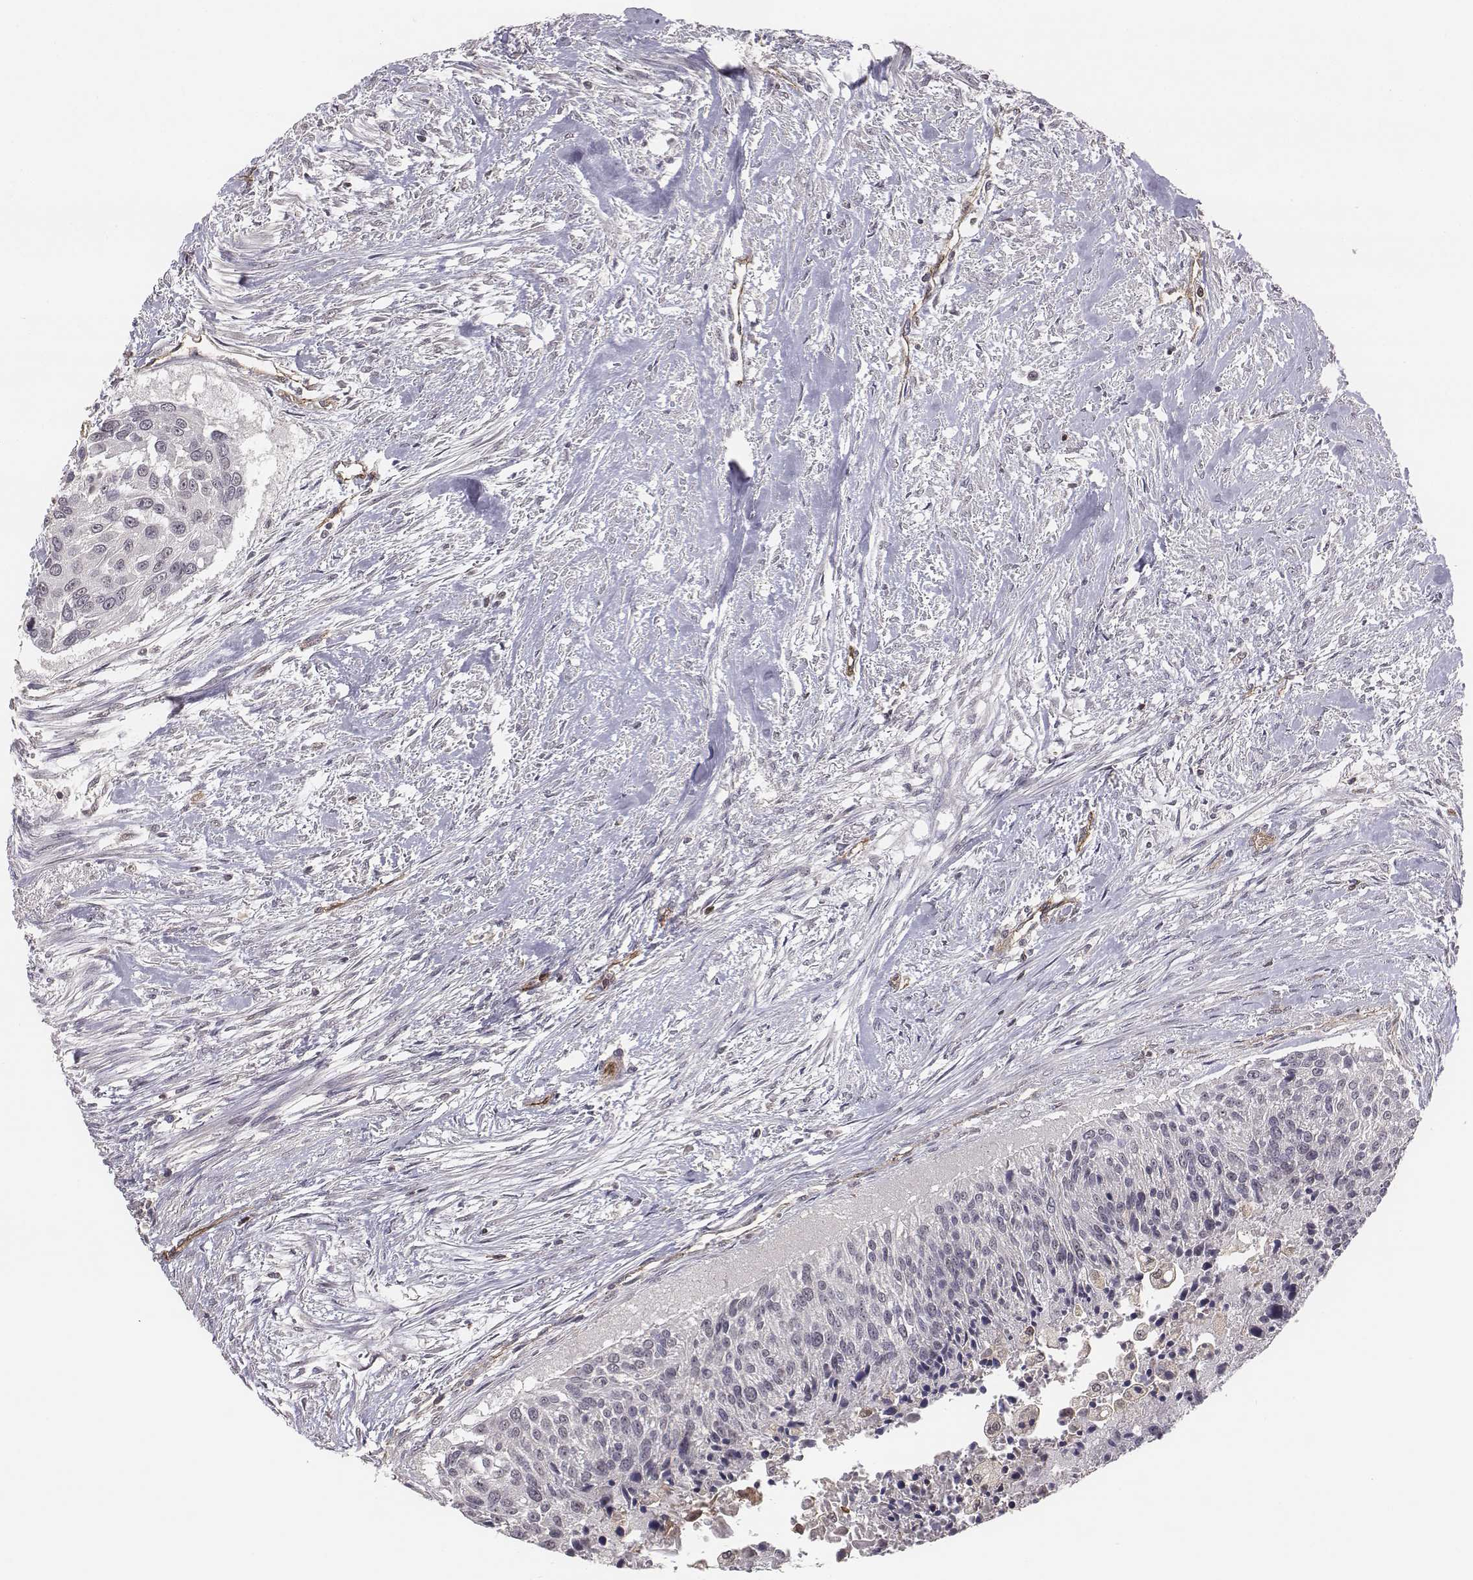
{"staining": {"intensity": "negative", "quantity": "none", "location": "none"}, "tissue": "urothelial cancer", "cell_type": "Tumor cells", "image_type": "cancer", "snomed": [{"axis": "morphology", "description": "Urothelial carcinoma, NOS"}, {"axis": "topography", "description": "Urinary bladder"}], "caption": "Immunohistochemistry of human urothelial cancer displays no positivity in tumor cells.", "gene": "PTPRG", "patient": {"sex": "male", "age": 55}}